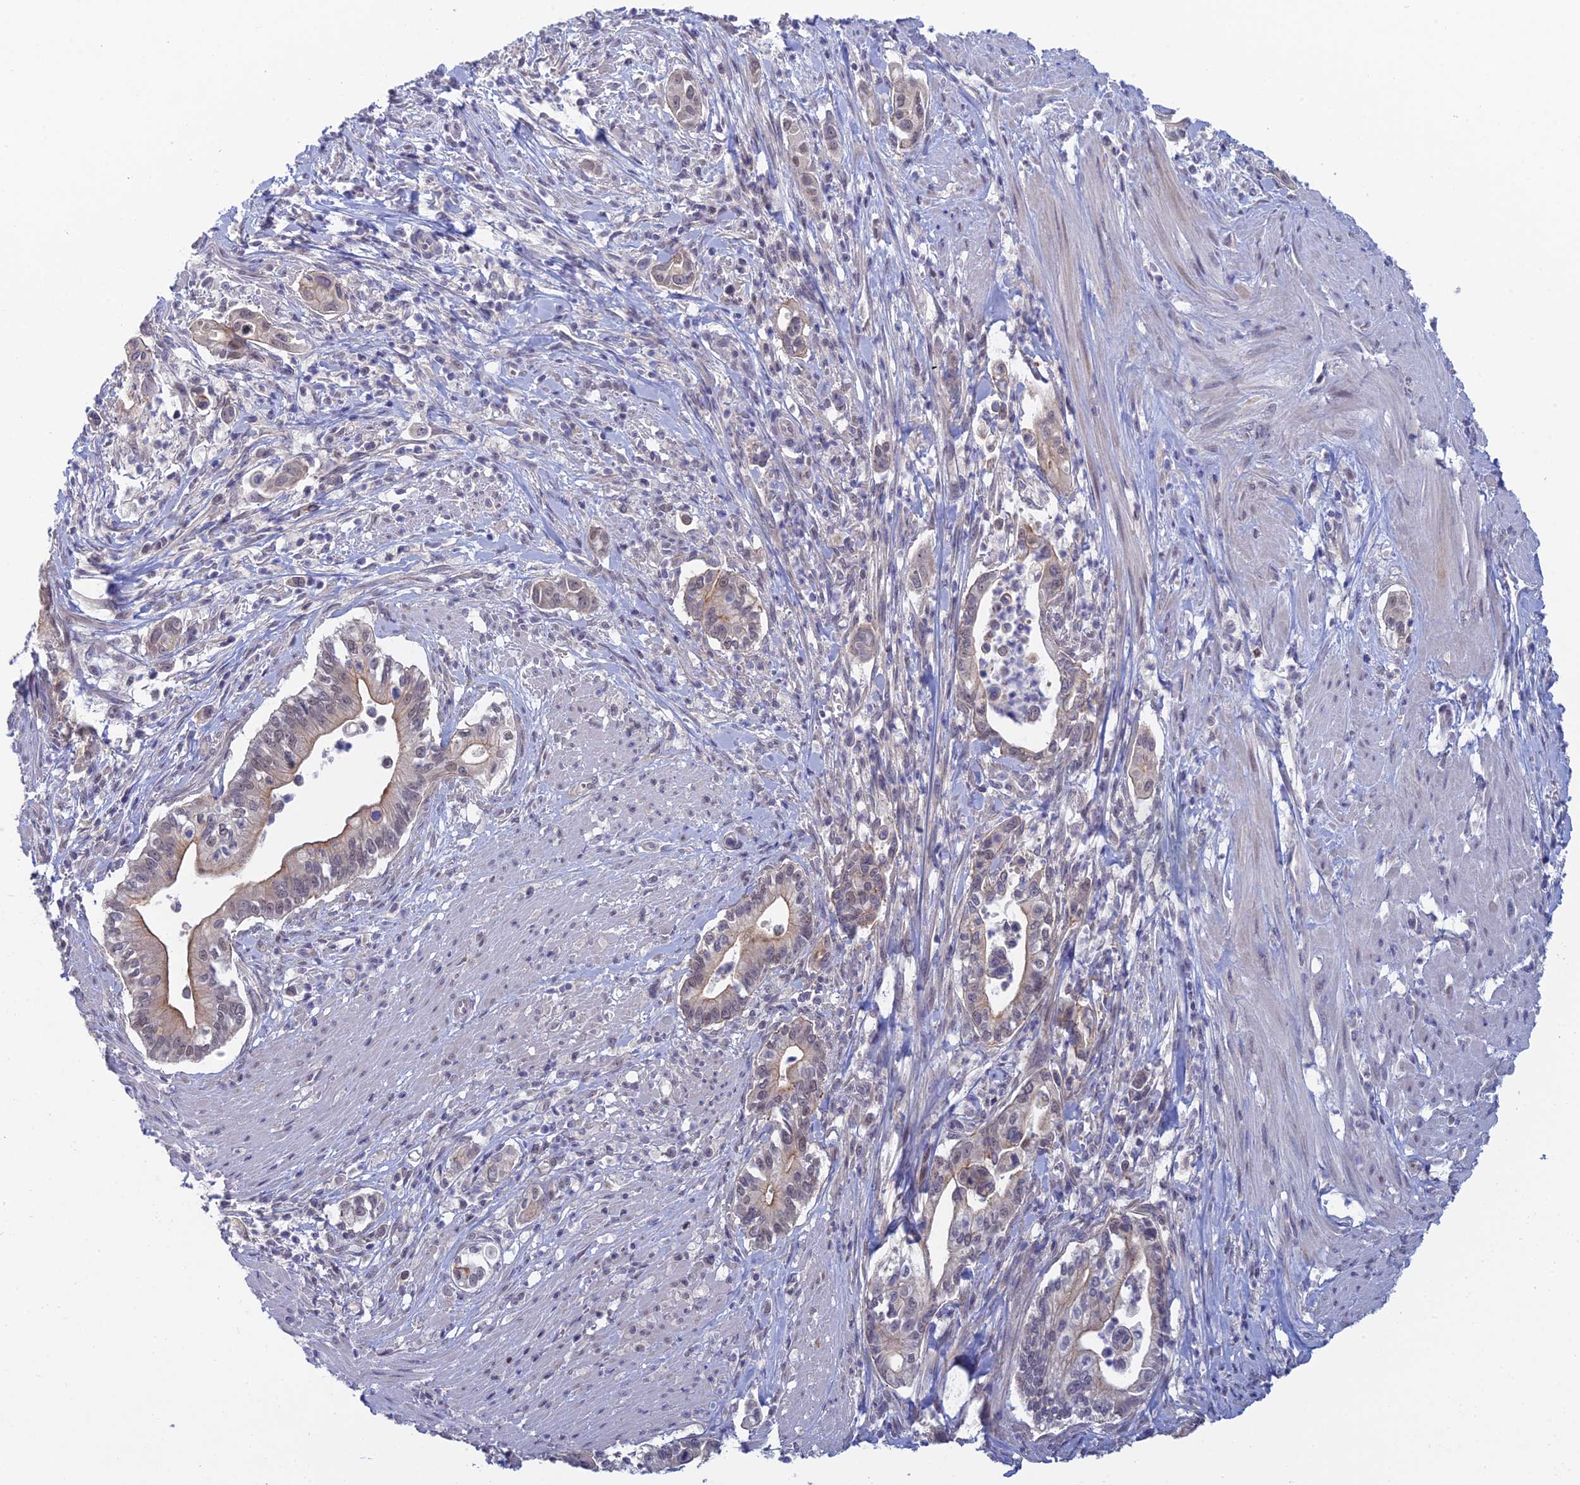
{"staining": {"intensity": "weak", "quantity": "25%-75%", "location": "cytoplasmic/membranous"}, "tissue": "pancreatic cancer", "cell_type": "Tumor cells", "image_type": "cancer", "snomed": [{"axis": "morphology", "description": "Adenocarcinoma, NOS"}, {"axis": "topography", "description": "Pancreas"}], "caption": "An immunohistochemistry (IHC) histopathology image of tumor tissue is shown. Protein staining in brown highlights weak cytoplasmic/membranous positivity in pancreatic adenocarcinoma within tumor cells. (IHC, brightfield microscopy, high magnification).", "gene": "GIPC1", "patient": {"sex": "male", "age": 78}}